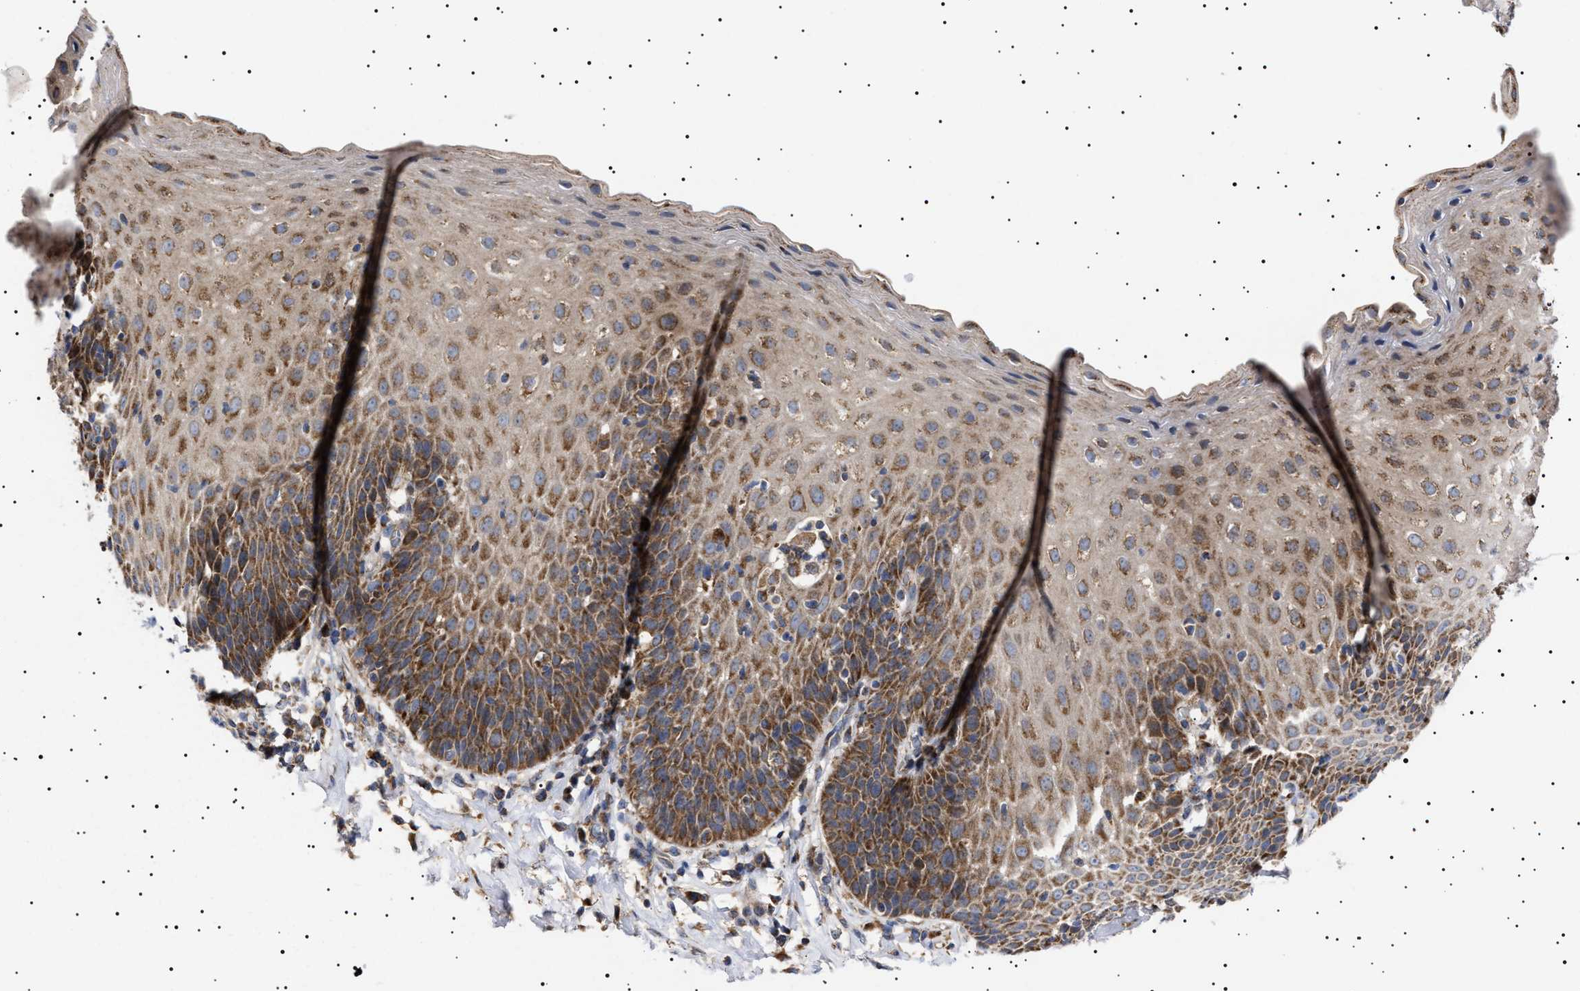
{"staining": {"intensity": "moderate", "quantity": ">75%", "location": "cytoplasmic/membranous"}, "tissue": "esophagus", "cell_type": "Squamous epithelial cells", "image_type": "normal", "snomed": [{"axis": "morphology", "description": "Normal tissue, NOS"}, {"axis": "topography", "description": "Esophagus"}], "caption": "Esophagus stained with a brown dye displays moderate cytoplasmic/membranous positive staining in about >75% of squamous epithelial cells.", "gene": "MRPL10", "patient": {"sex": "female", "age": 61}}